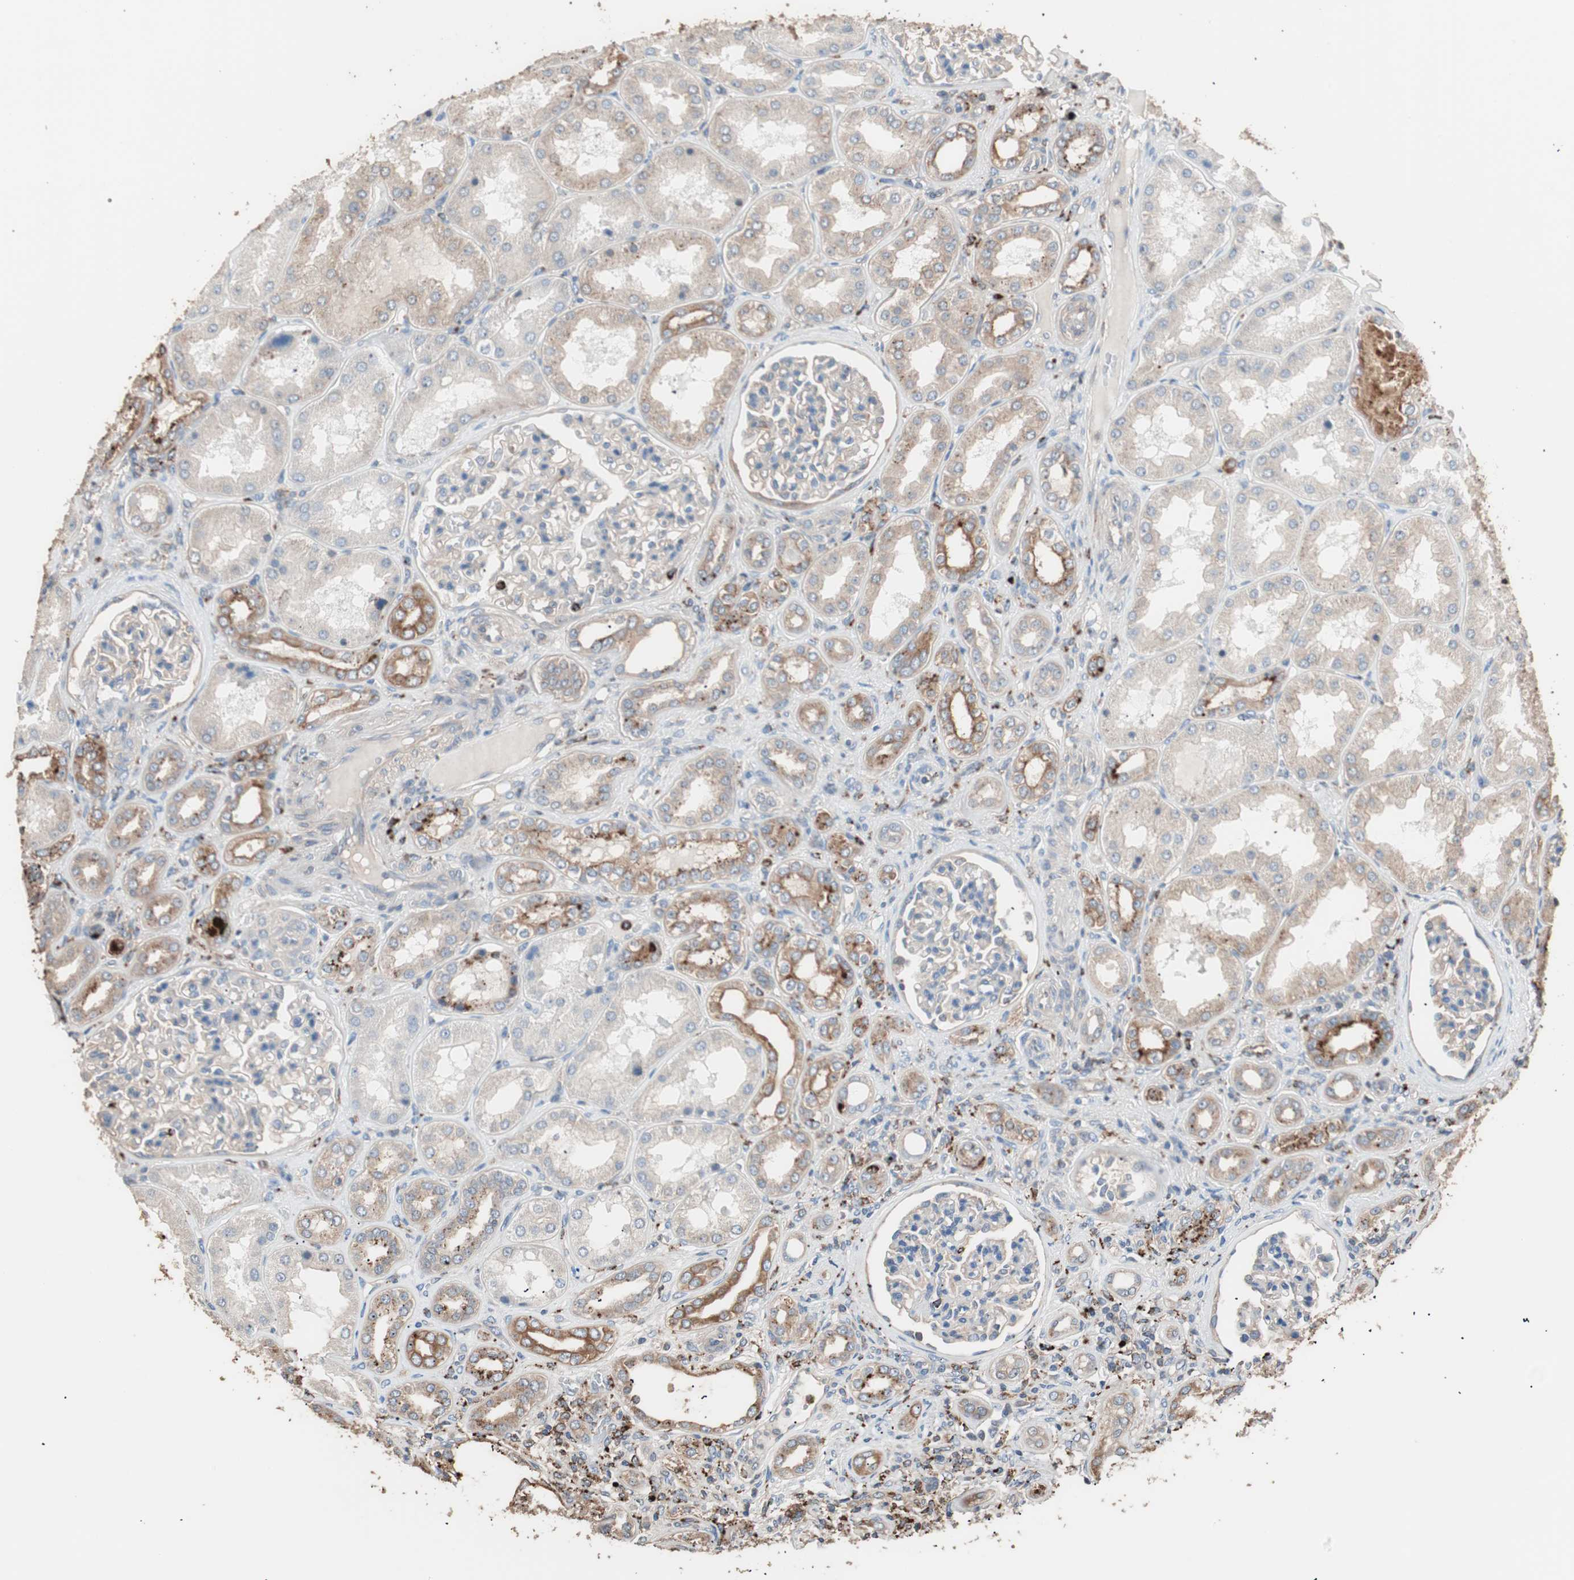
{"staining": {"intensity": "weak", "quantity": "25%-75%", "location": "cytoplasmic/membranous"}, "tissue": "kidney", "cell_type": "Cells in glomeruli", "image_type": "normal", "snomed": [{"axis": "morphology", "description": "Normal tissue, NOS"}, {"axis": "topography", "description": "Kidney"}], "caption": "DAB immunohistochemical staining of benign human kidney exhibits weak cytoplasmic/membranous protein expression in approximately 25%-75% of cells in glomeruli.", "gene": "CCT3", "patient": {"sex": "female", "age": 56}}